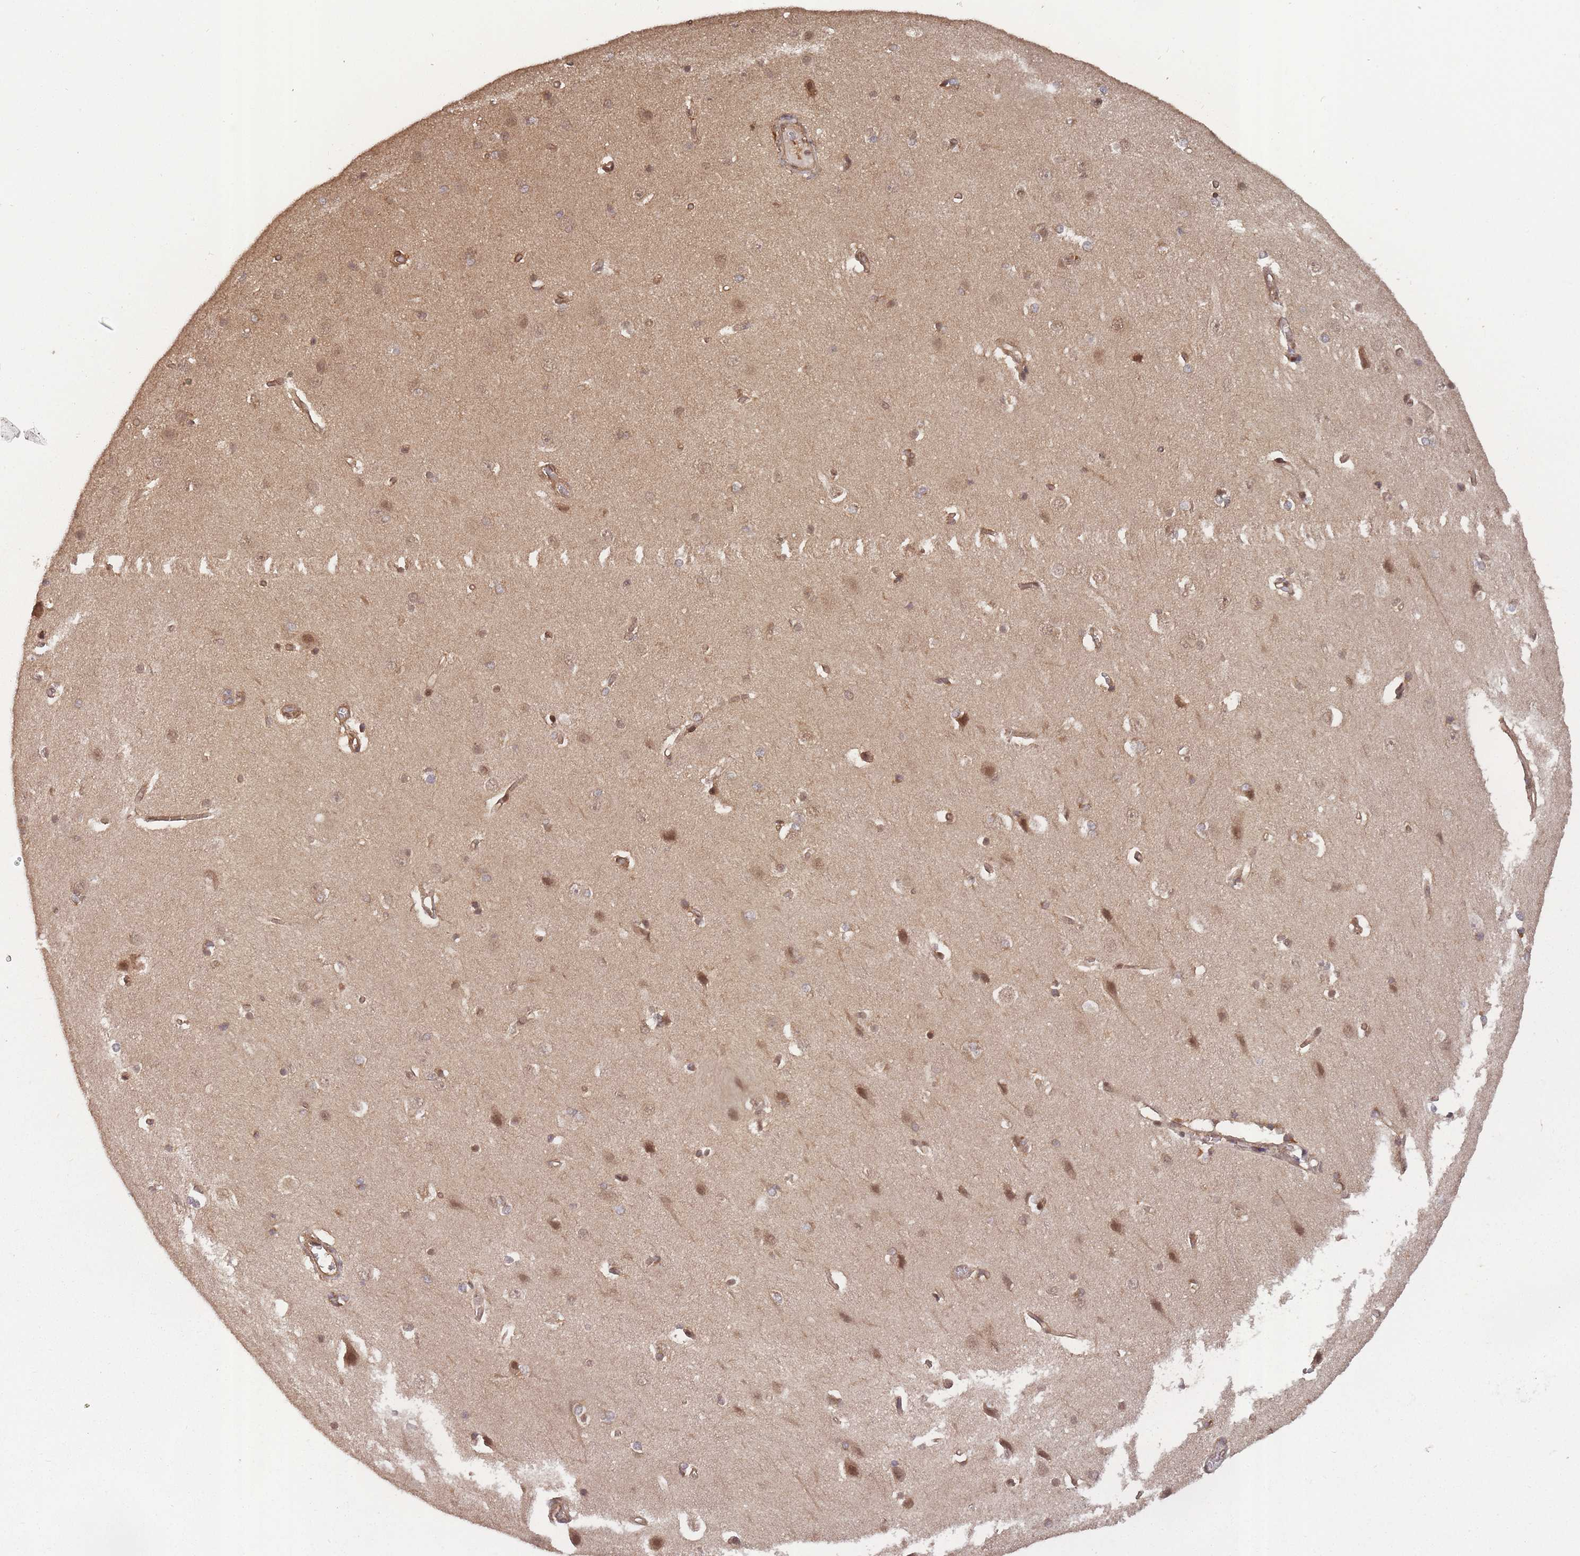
{"staining": {"intensity": "moderate", "quantity": ">75%", "location": "cytoplasmic/membranous"}, "tissue": "cerebral cortex", "cell_type": "Endothelial cells", "image_type": "normal", "snomed": [{"axis": "morphology", "description": "Normal tissue, NOS"}, {"axis": "topography", "description": "Cerebral cortex"}], "caption": "Immunohistochemical staining of unremarkable human cerebral cortex exhibits >75% levels of moderate cytoplasmic/membranous protein staining in approximately >75% of endothelial cells.", "gene": "PPP6R3", "patient": {"sex": "male", "age": 37}}